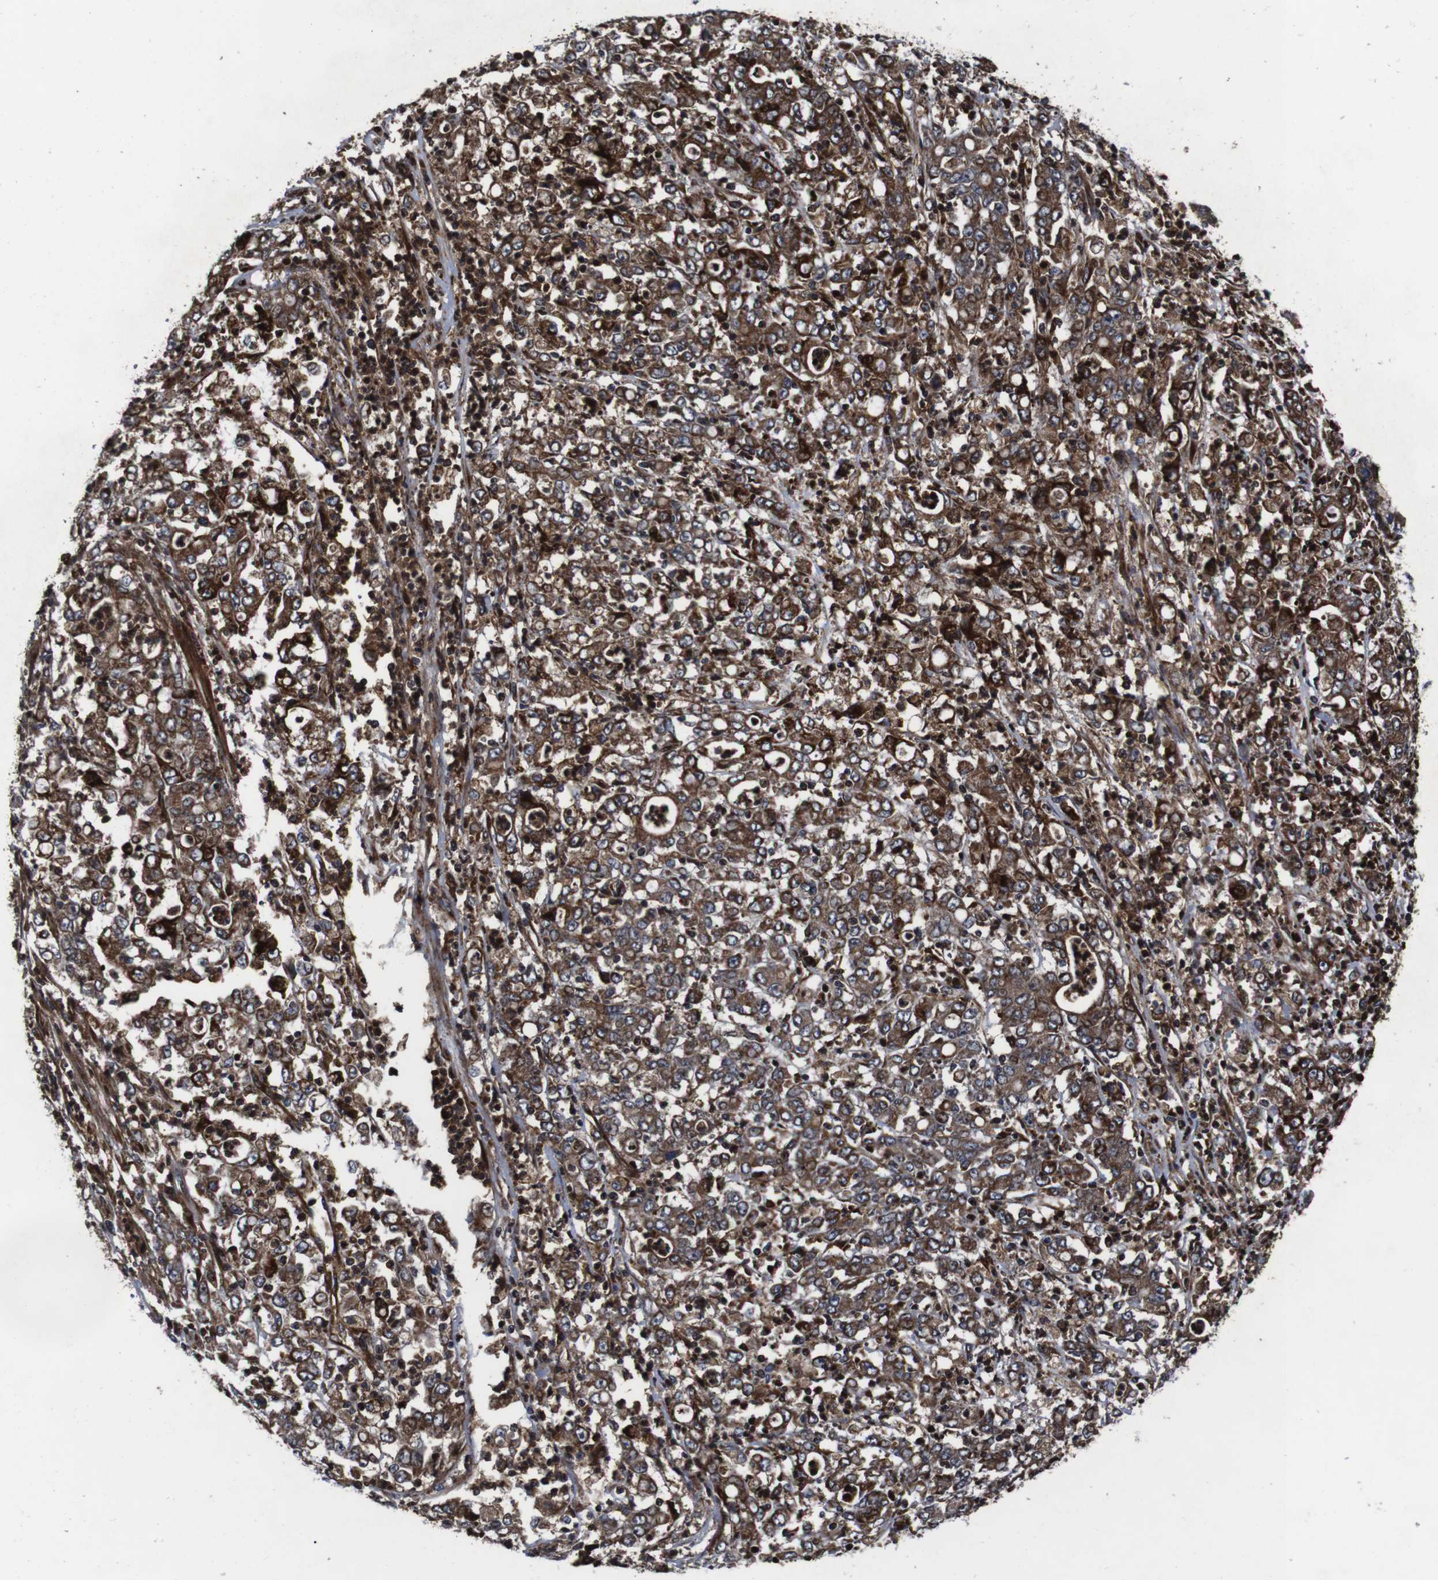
{"staining": {"intensity": "strong", "quantity": ">75%", "location": "cytoplasmic/membranous"}, "tissue": "stomach cancer", "cell_type": "Tumor cells", "image_type": "cancer", "snomed": [{"axis": "morphology", "description": "Adenocarcinoma, NOS"}, {"axis": "topography", "description": "Stomach, lower"}], "caption": "A high amount of strong cytoplasmic/membranous staining is present in about >75% of tumor cells in stomach cancer tissue.", "gene": "SMYD3", "patient": {"sex": "female", "age": 71}}